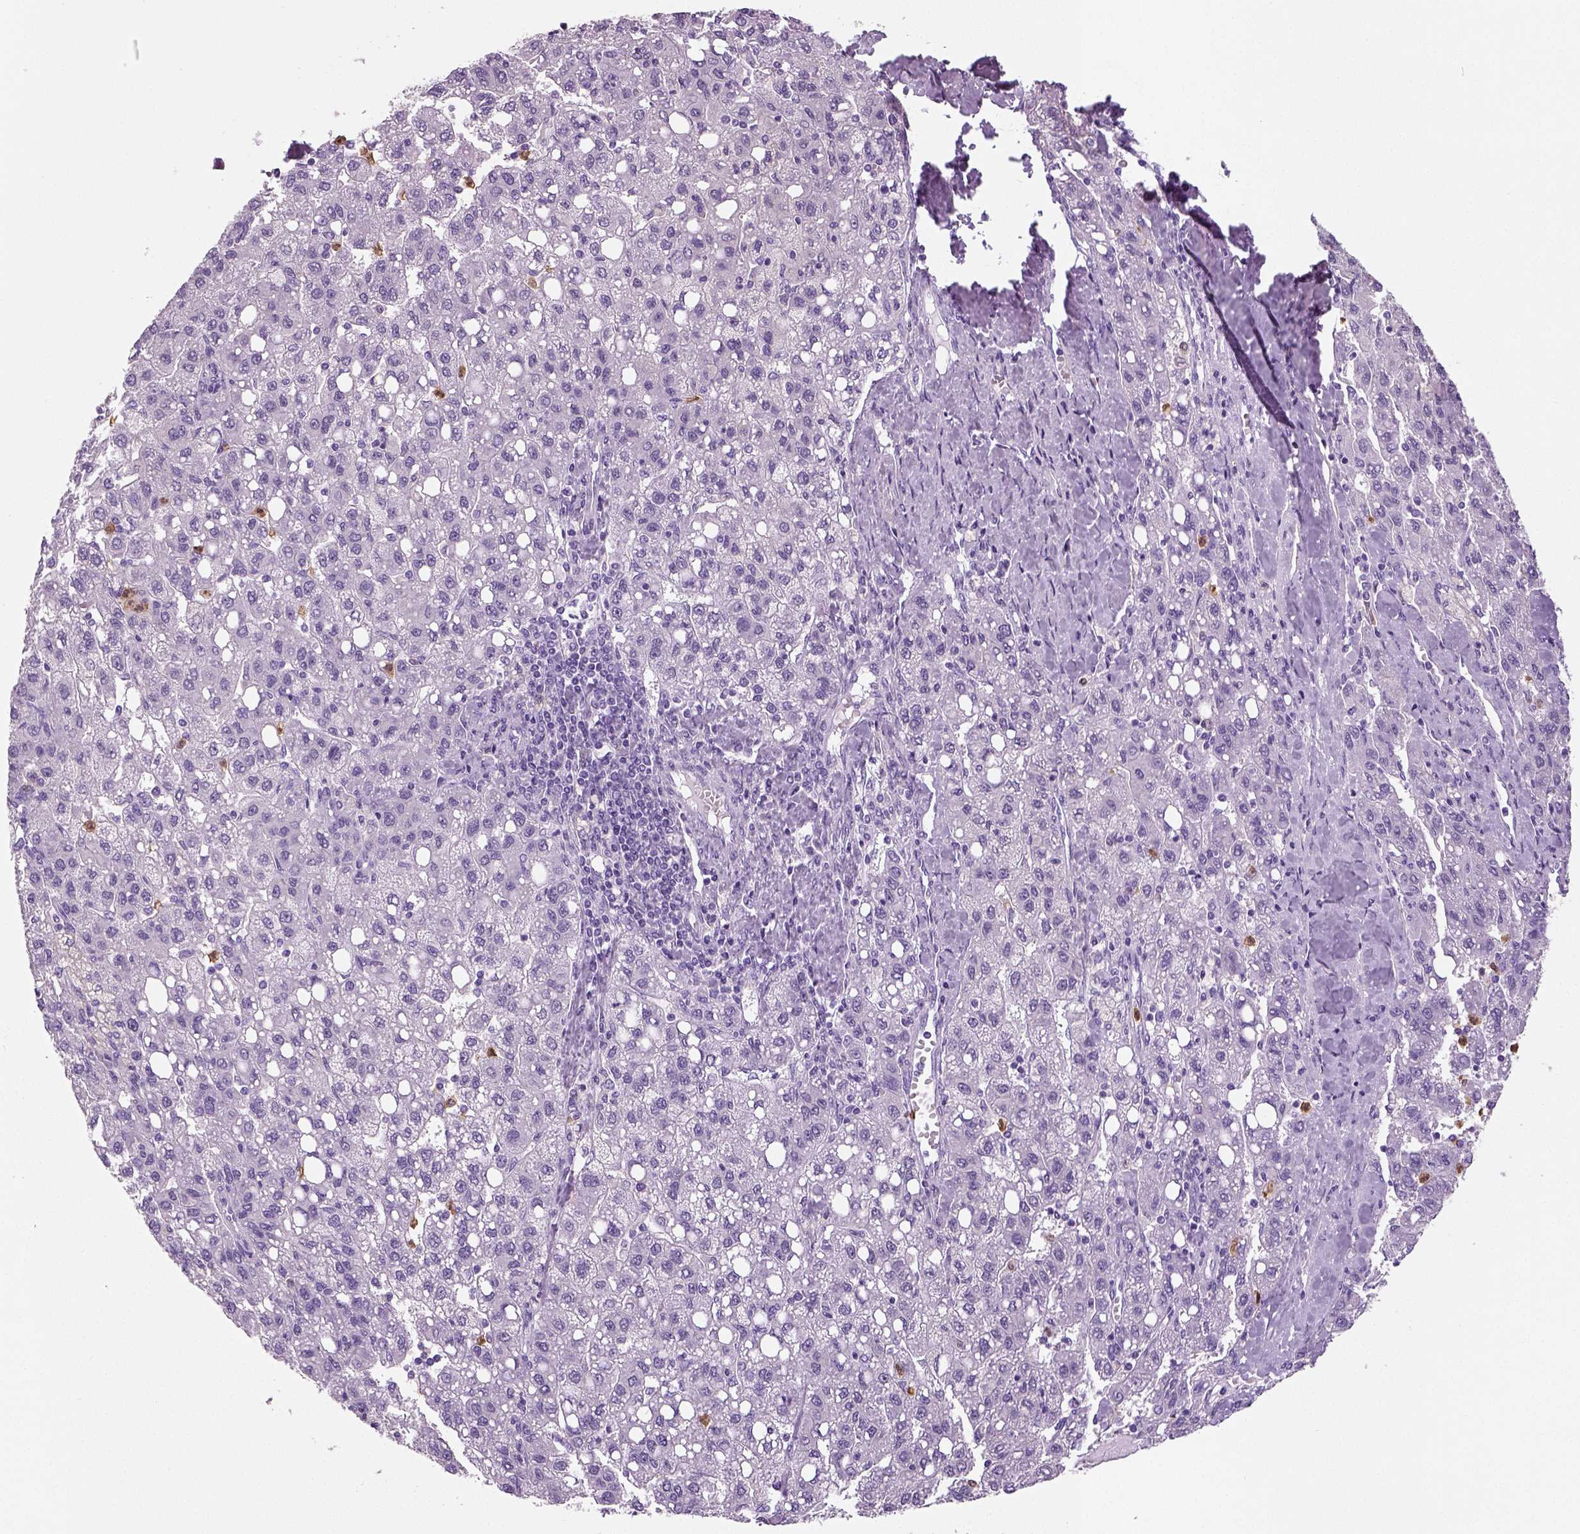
{"staining": {"intensity": "negative", "quantity": "none", "location": "none"}, "tissue": "liver cancer", "cell_type": "Tumor cells", "image_type": "cancer", "snomed": [{"axis": "morphology", "description": "Carcinoma, Hepatocellular, NOS"}, {"axis": "topography", "description": "Liver"}], "caption": "Photomicrograph shows no significant protein expression in tumor cells of liver cancer.", "gene": "NECAB2", "patient": {"sex": "female", "age": 82}}